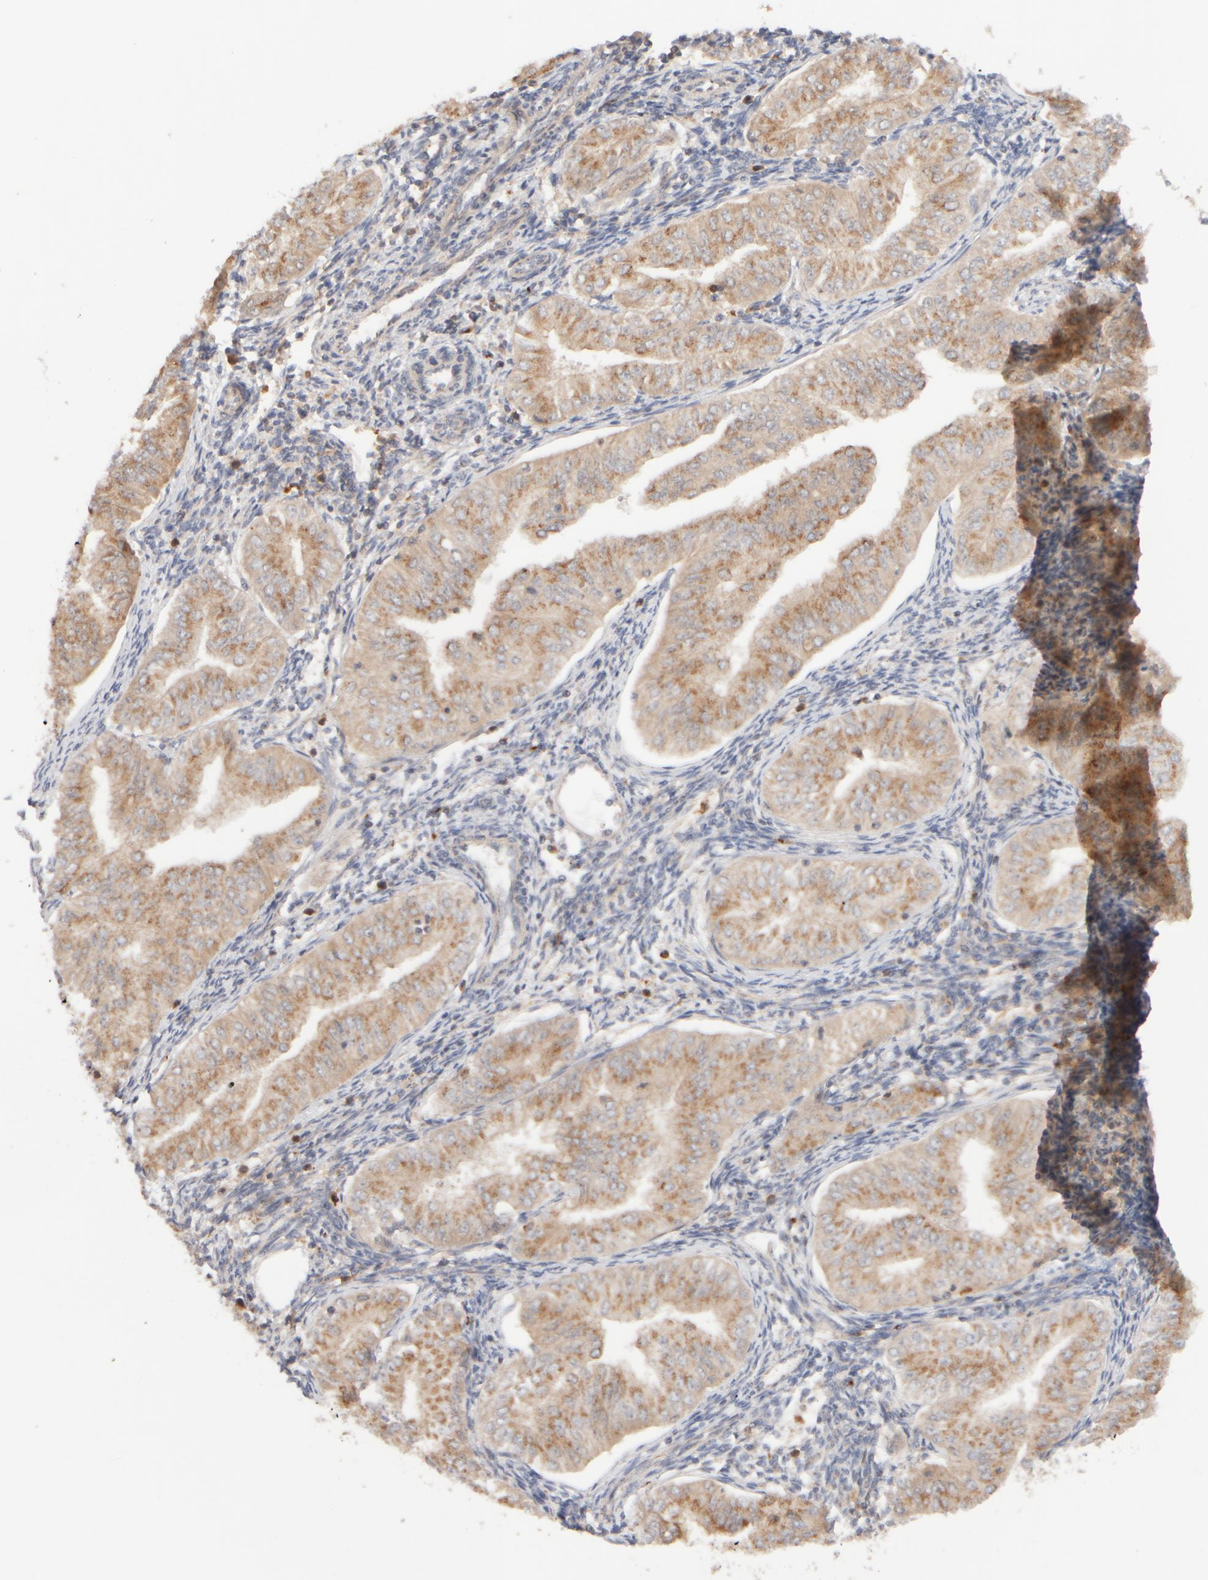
{"staining": {"intensity": "moderate", "quantity": ">75%", "location": "cytoplasmic/membranous"}, "tissue": "endometrial cancer", "cell_type": "Tumor cells", "image_type": "cancer", "snomed": [{"axis": "morphology", "description": "Normal tissue, NOS"}, {"axis": "morphology", "description": "Adenocarcinoma, NOS"}, {"axis": "topography", "description": "Endometrium"}], "caption": "Human endometrial adenocarcinoma stained with a protein marker displays moderate staining in tumor cells.", "gene": "RABEP1", "patient": {"sex": "female", "age": 53}}